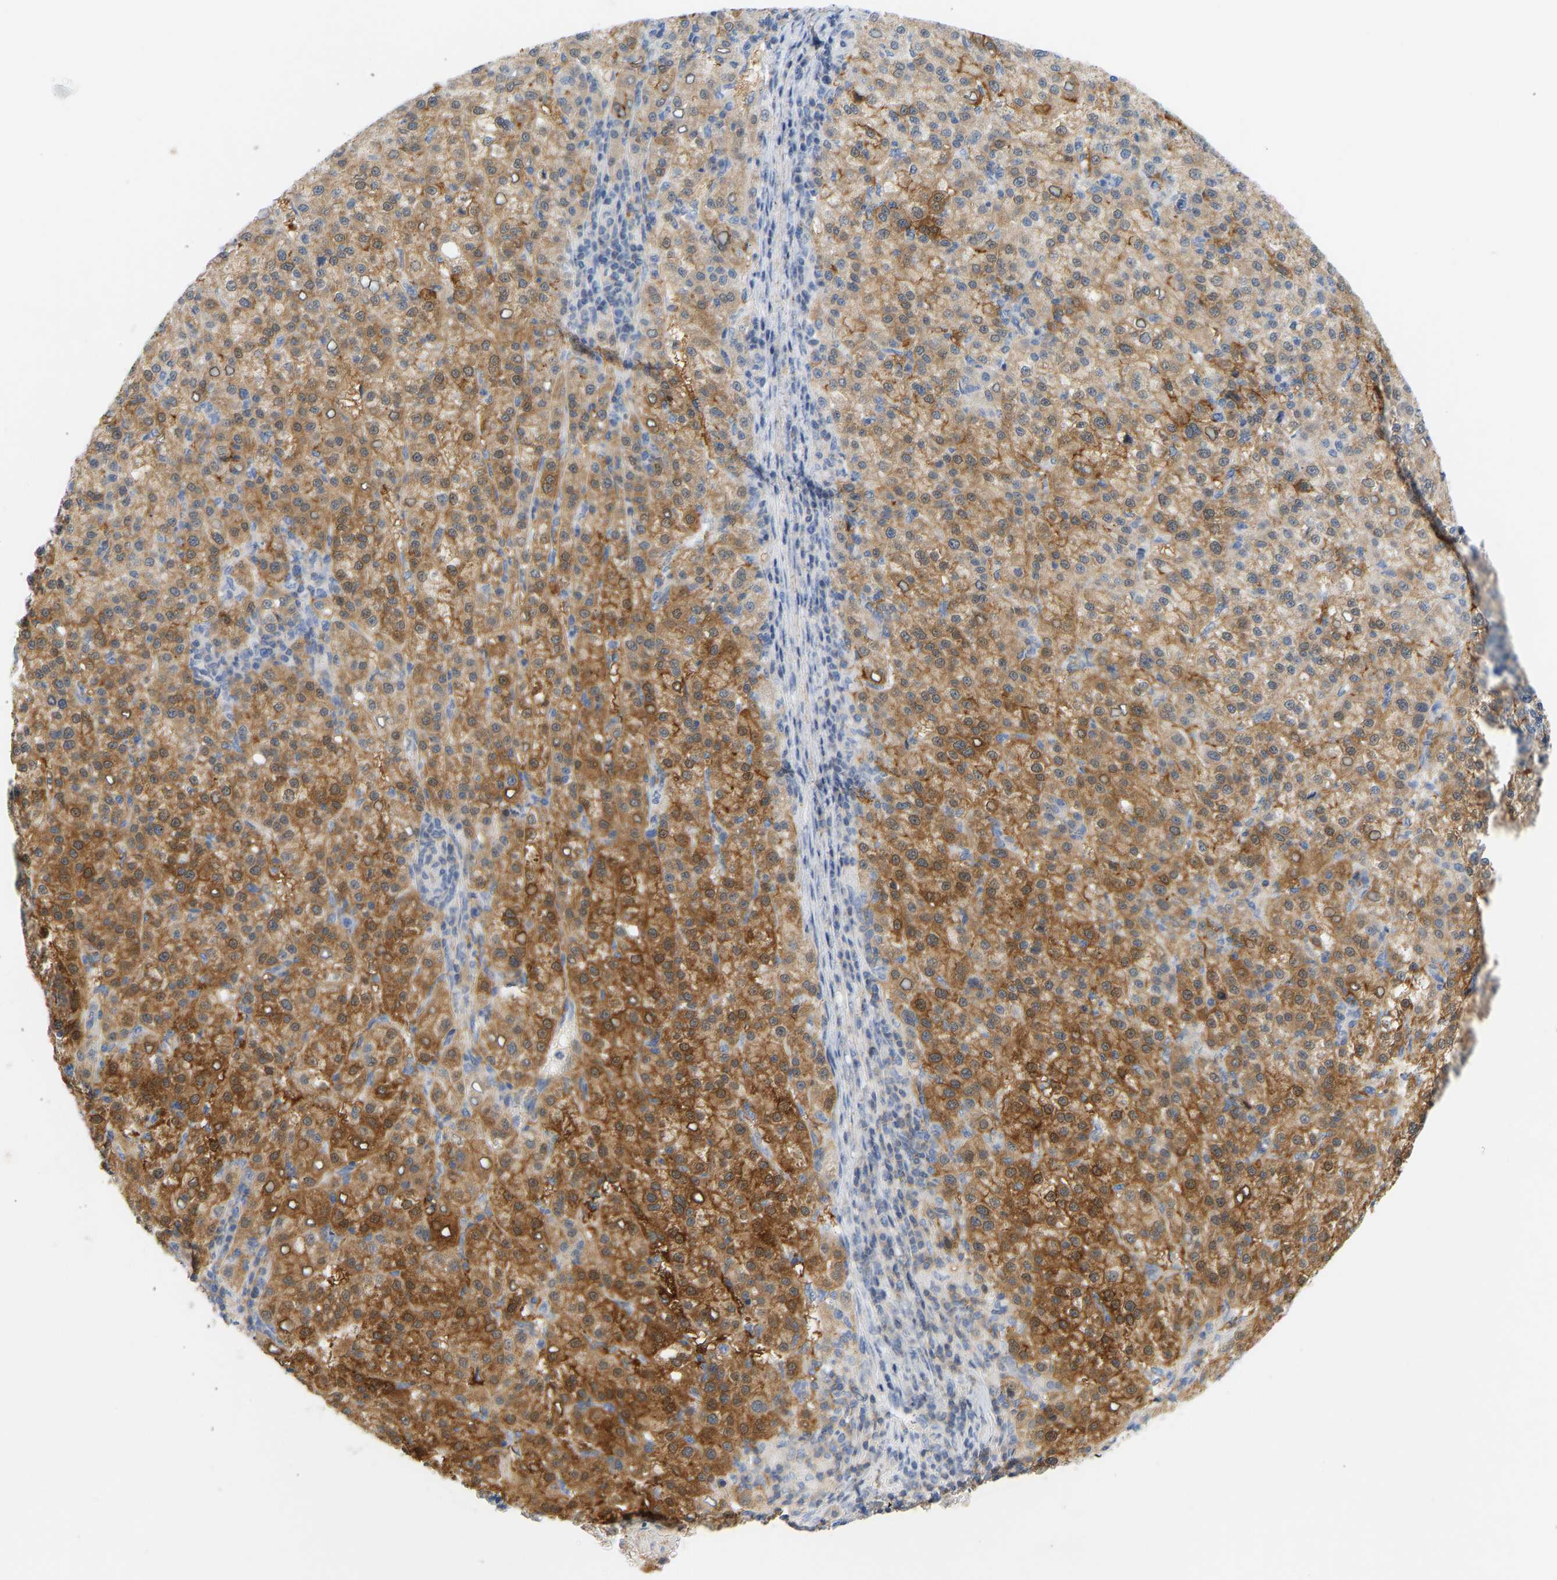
{"staining": {"intensity": "strong", "quantity": ">75%", "location": "cytoplasmic/membranous,nuclear"}, "tissue": "liver cancer", "cell_type": "Tumor cells", "image_type": "cancer", "snomed": [{"axis": "morphology", "description": "Carcinoma, Hepatocellular, NOS"}, {"axis": "topography", "description": "Liver"}], "caption": "Immunohistochemistry histopathology image of liver cancer (hepatocellular carcinoma) stained for a protein (brown), which demonstrates high levels of strong cytoplasmic/membranous and nuclear expression in about >75% of tumor cells.", "gene": "BVES", "patient": {"sex": "female", "age": 58}}